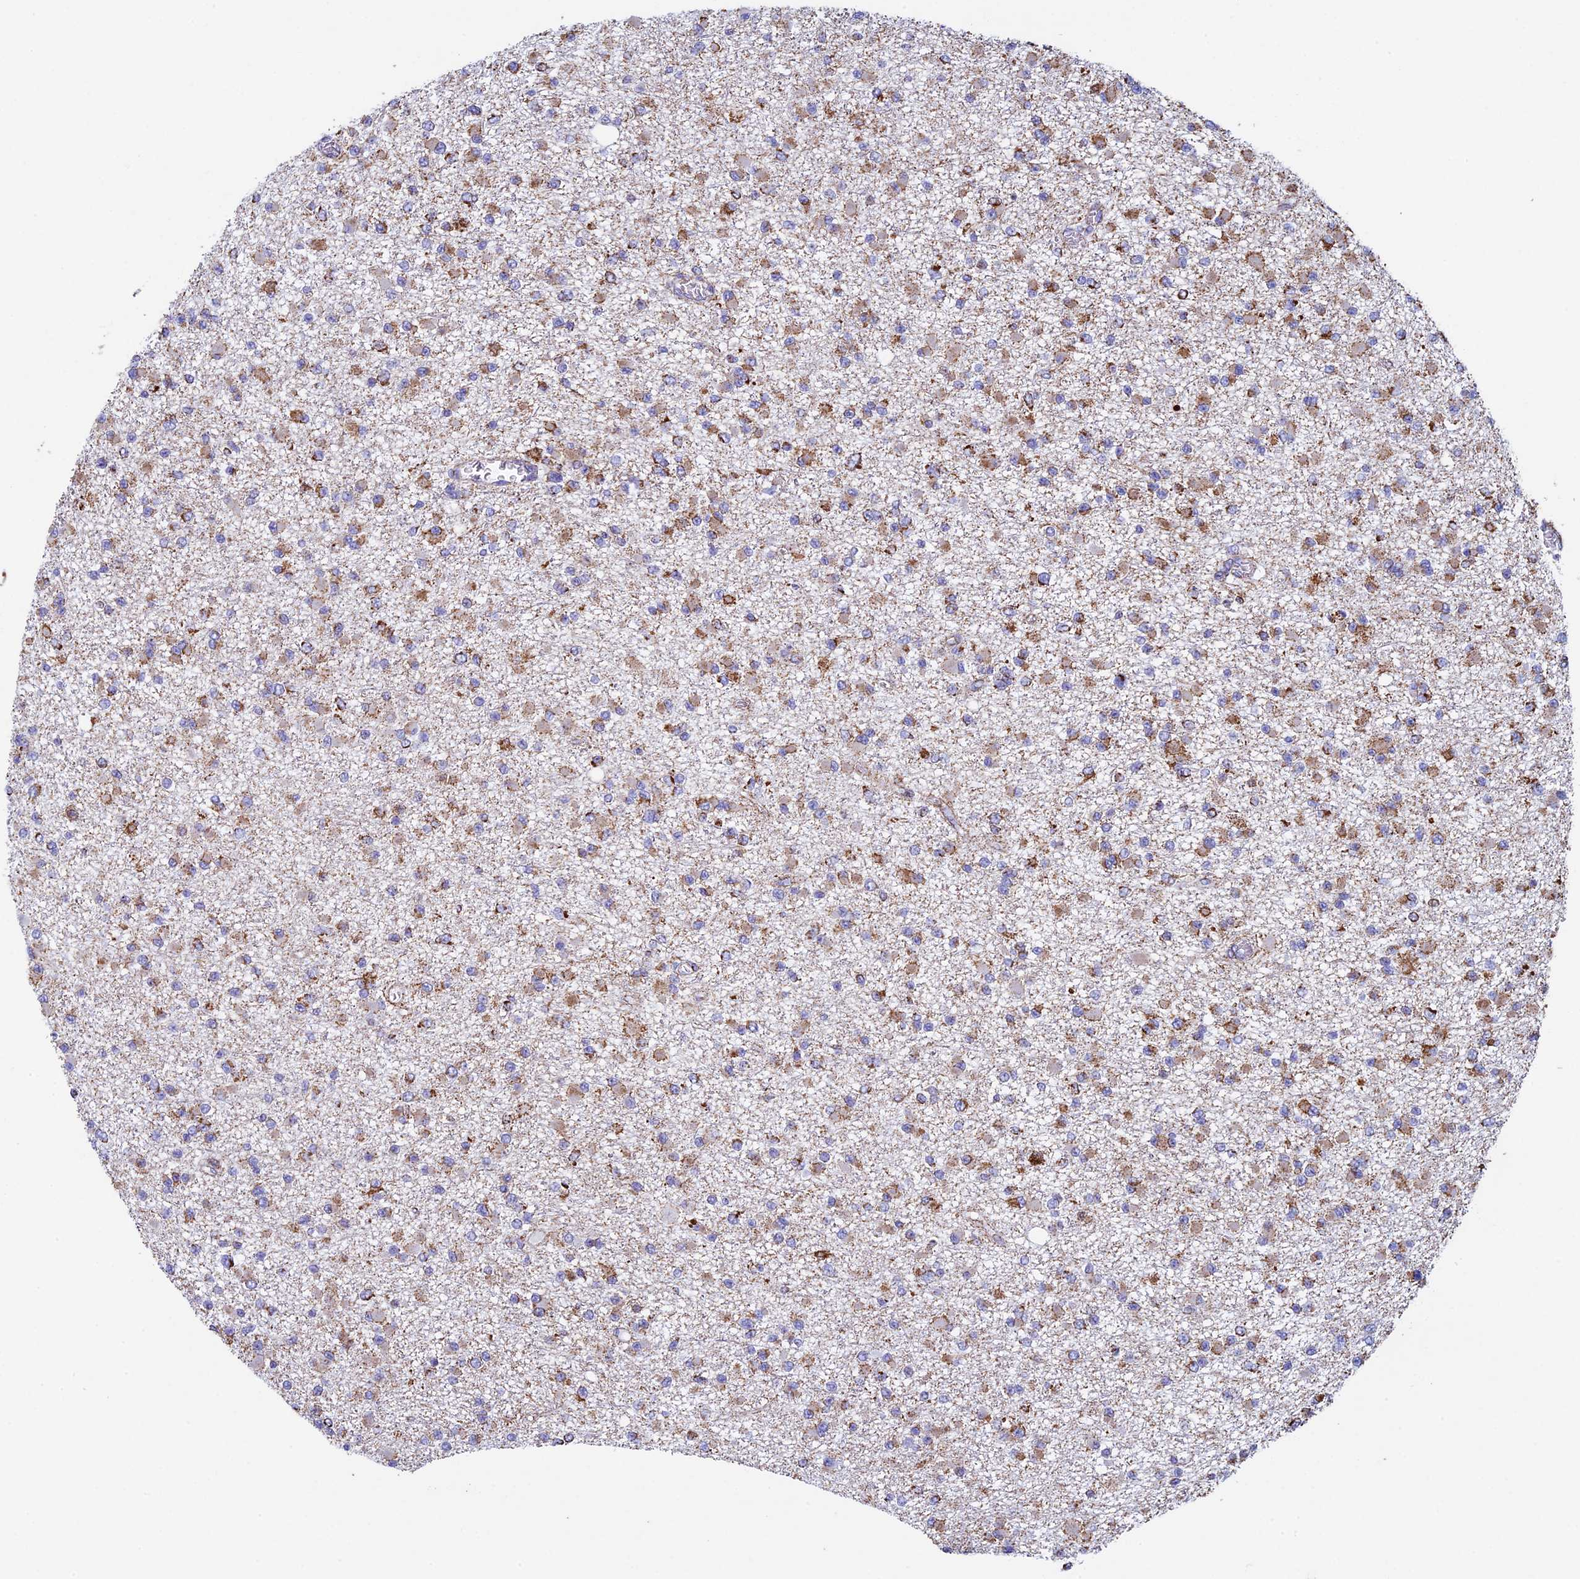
{"staining": {"intensity": "moderate", "quantity": ">75%", "location": "cytoplasmic/membranous"}, "tissue": "glioma", "cell_type": "Tumor cells", "image_type": "cancer", "snomed": [{"axis": "morphology", "description": "Glioma, malignant, Low grade"}, {"axis": "topography", "description": "Brain"}], "caption": "IHC of human low-grade glioma (malignant) exhibits medium levels of moderate cytoplasmic/membranous expression in about >75% of tumor cells.", "gene": "UQCRFS1", "patient": {"sex": "female", "age": 22}}